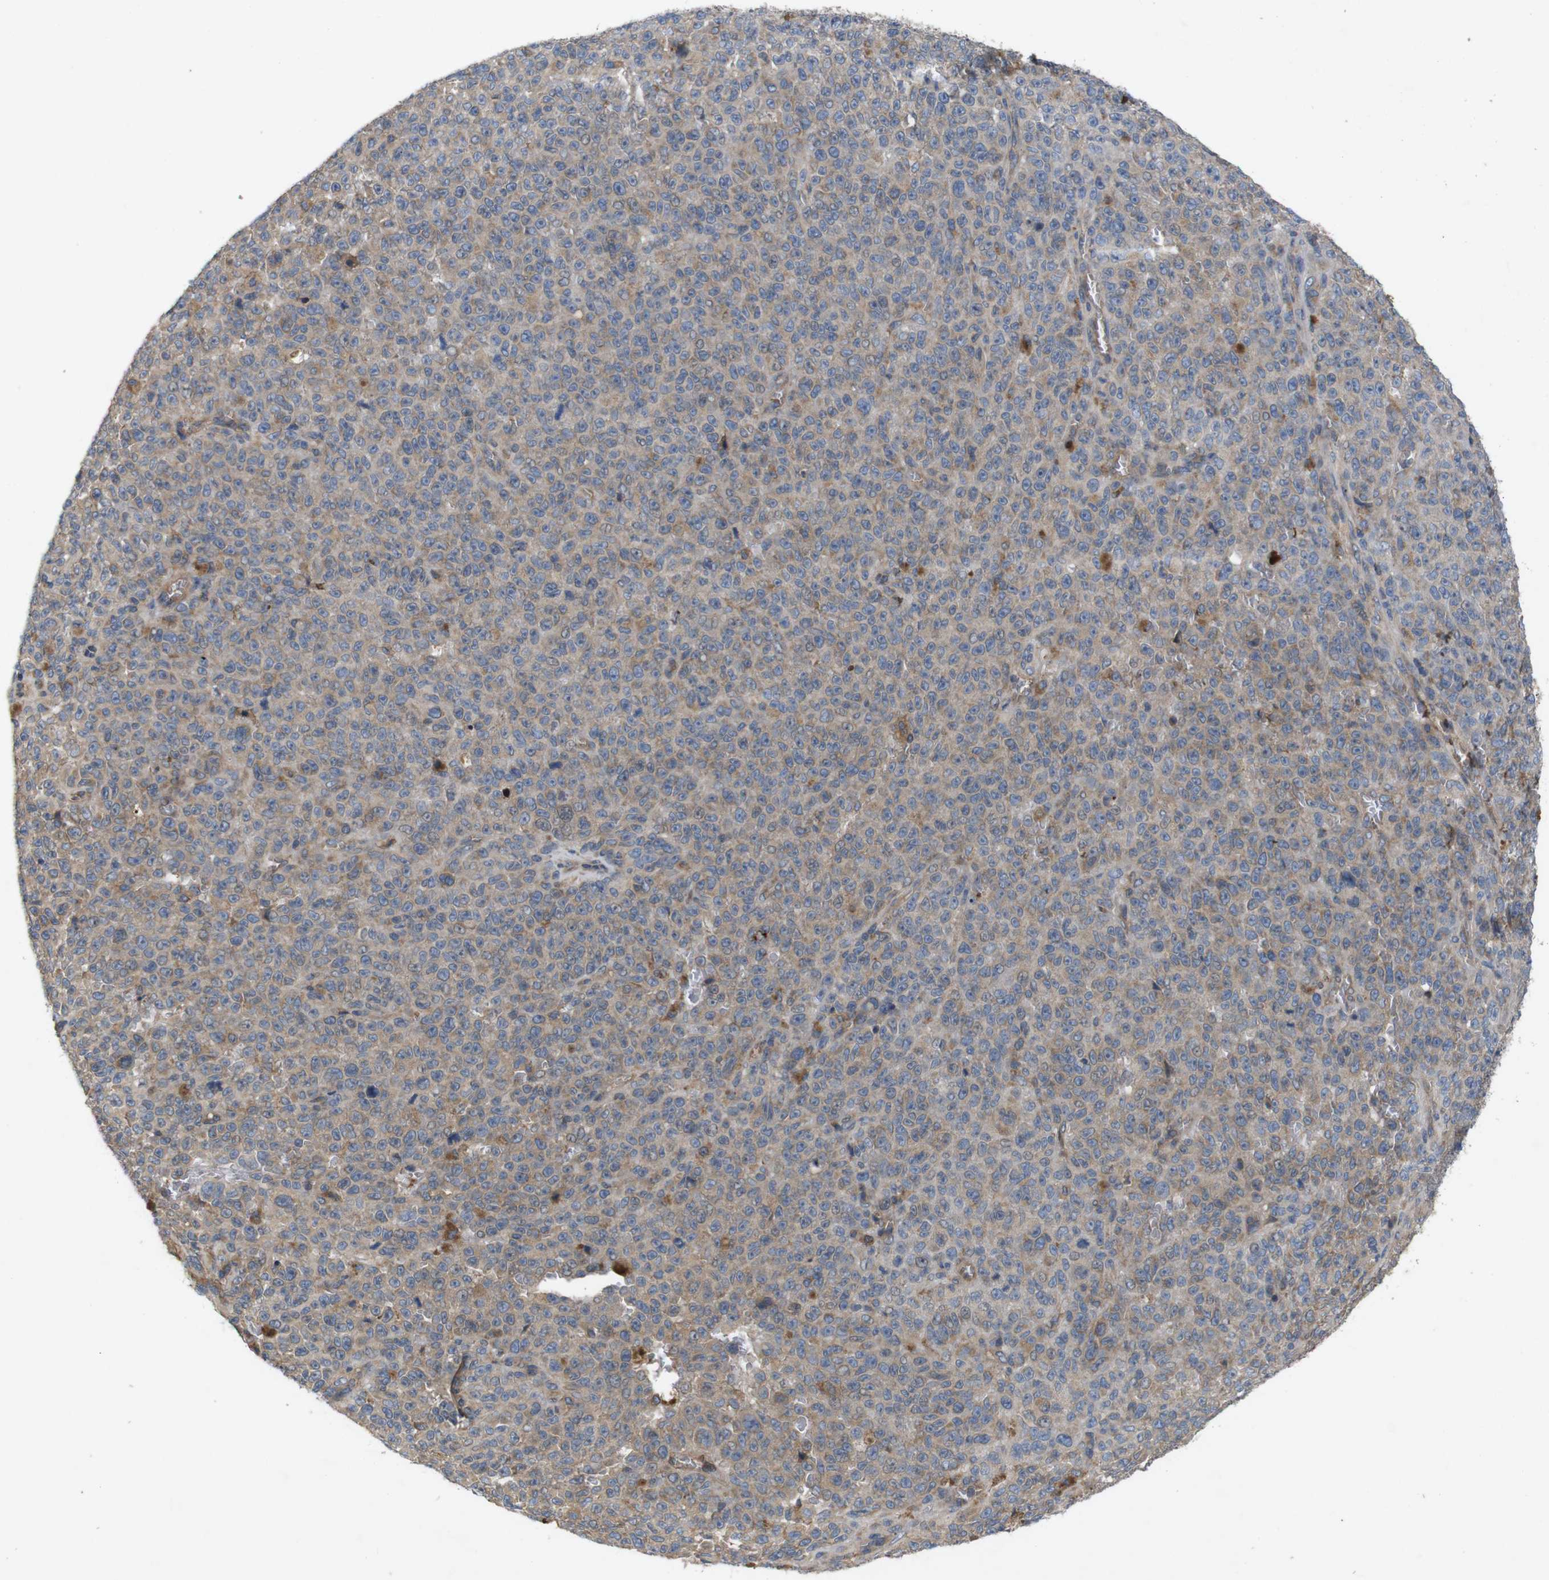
{"staining": {"intensity": "weak", "quantity": ">75%", "location": "cytoplasmic/membranous"}, "tissue": "melanoma", "cell_type": "Tumor cells", "image_type": "cancer", "snomed": [{"axis": "morphology", "description": "Malignant melanoma, NOS"}, {"axis": "topography", "description": "Skin"}], "caption": "A brown stain shows weak cytoplasmic/membranous staining of a protein in melanoma tumor cells.", "gene": "PTPN1", "patient": {"sex": "female", "age": 82}}